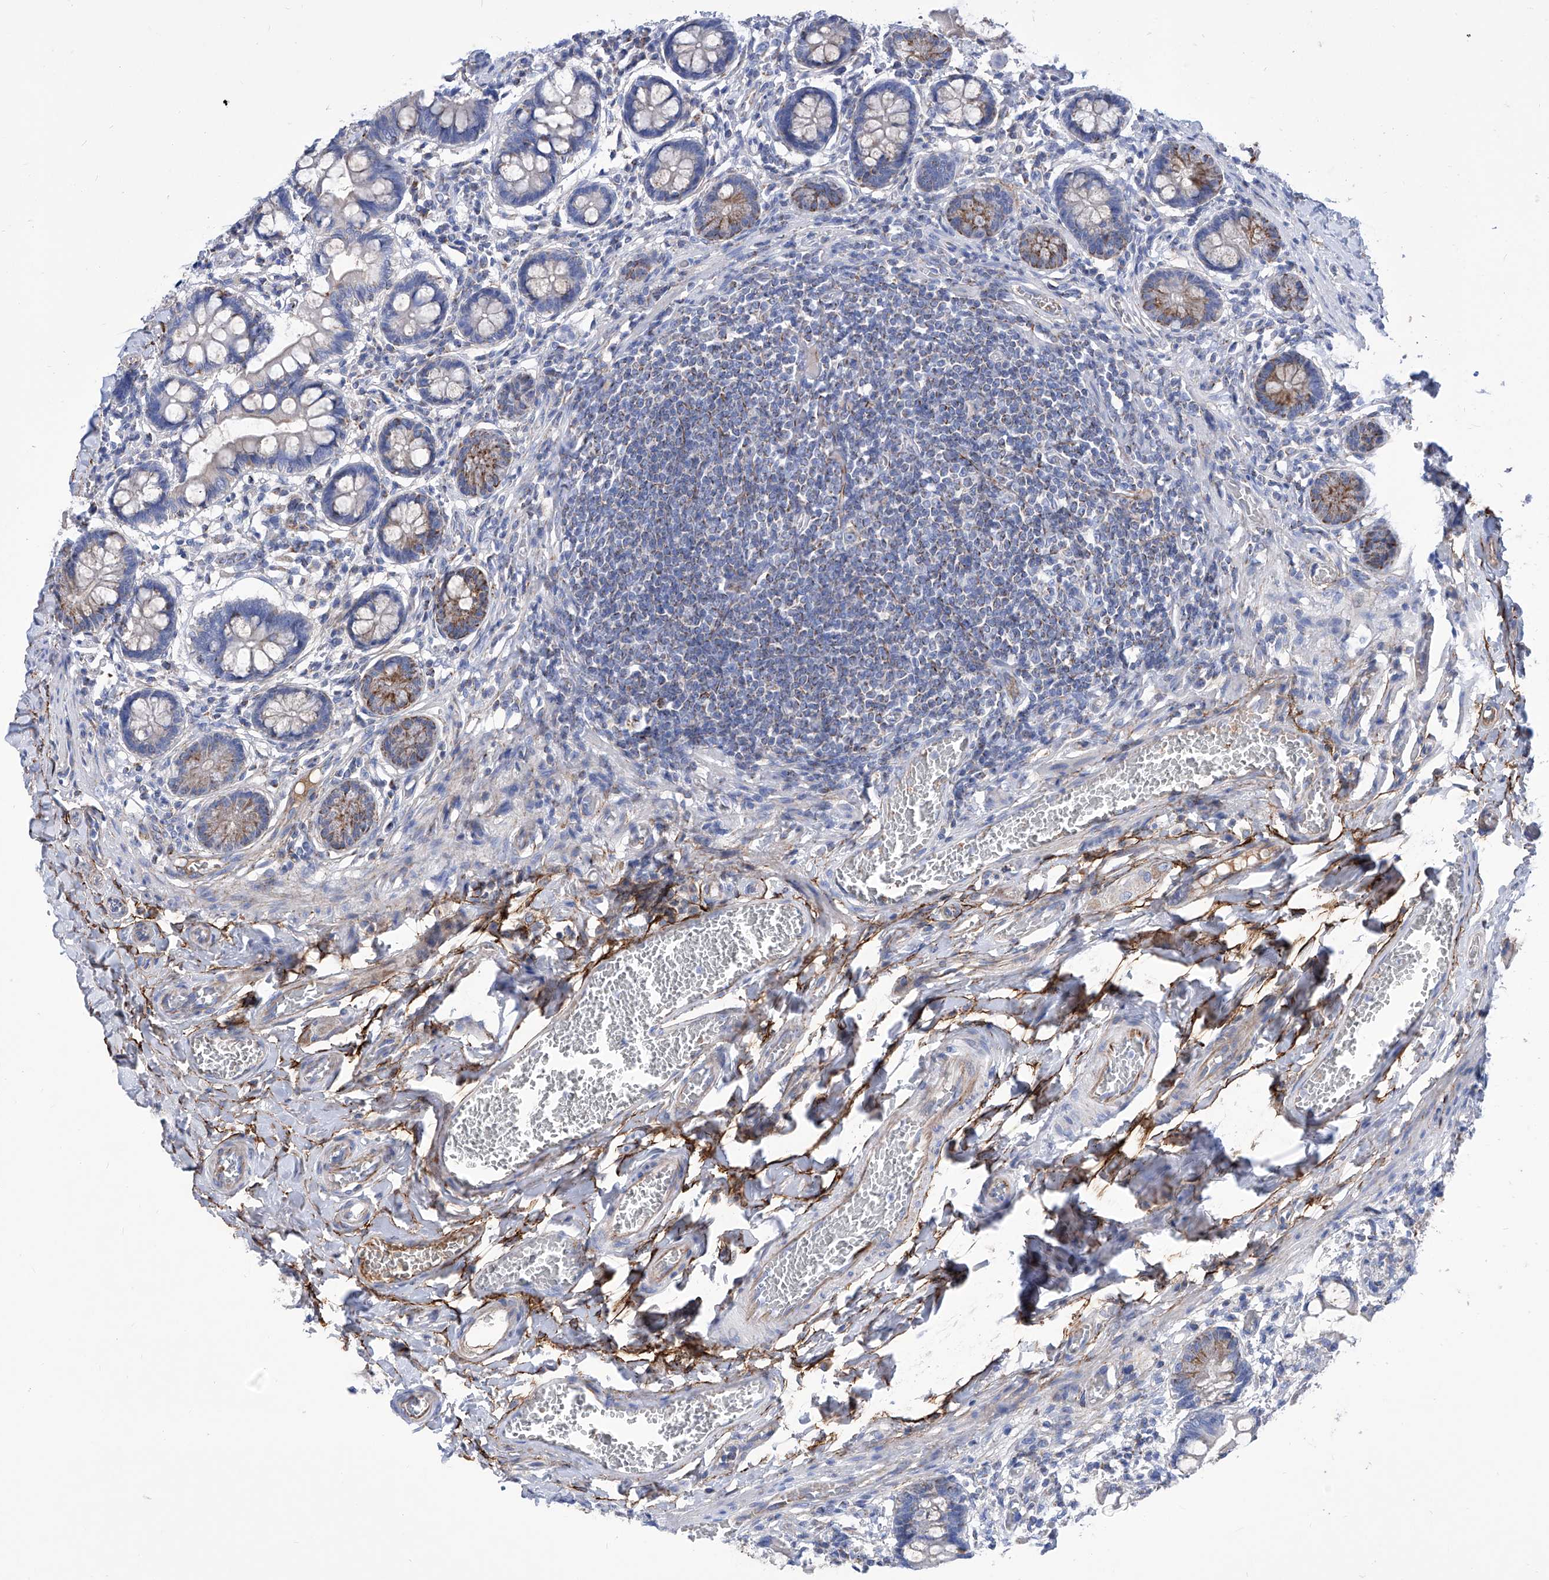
{"staining": {"intensity": "strong", "quantity": "25%-75%", "location": "cytoplasmic/membranous"}, "tissue": "small intestine", "cell_type": "Glandular cells", "image_type": "normal", "snomed": [{"axis": "morphology", "description": "Normal tissue, NOS"}, {"axis": "topography", "description": "Small intestine"}], "caption": "Immunohistochemical staining of unremarkable human small intestine reveals strong cytoplasmic/membranous protein positivity in approximately 25%-75% of glandular cells. The staining was performed using DAB (3,3'-diaminobenzidine), with brown indicating positive protein expression. Nuclei are stained blue with hematoxylin.", "gene": "SRBD1", "patient": {"sex": "male", "age": 52}}